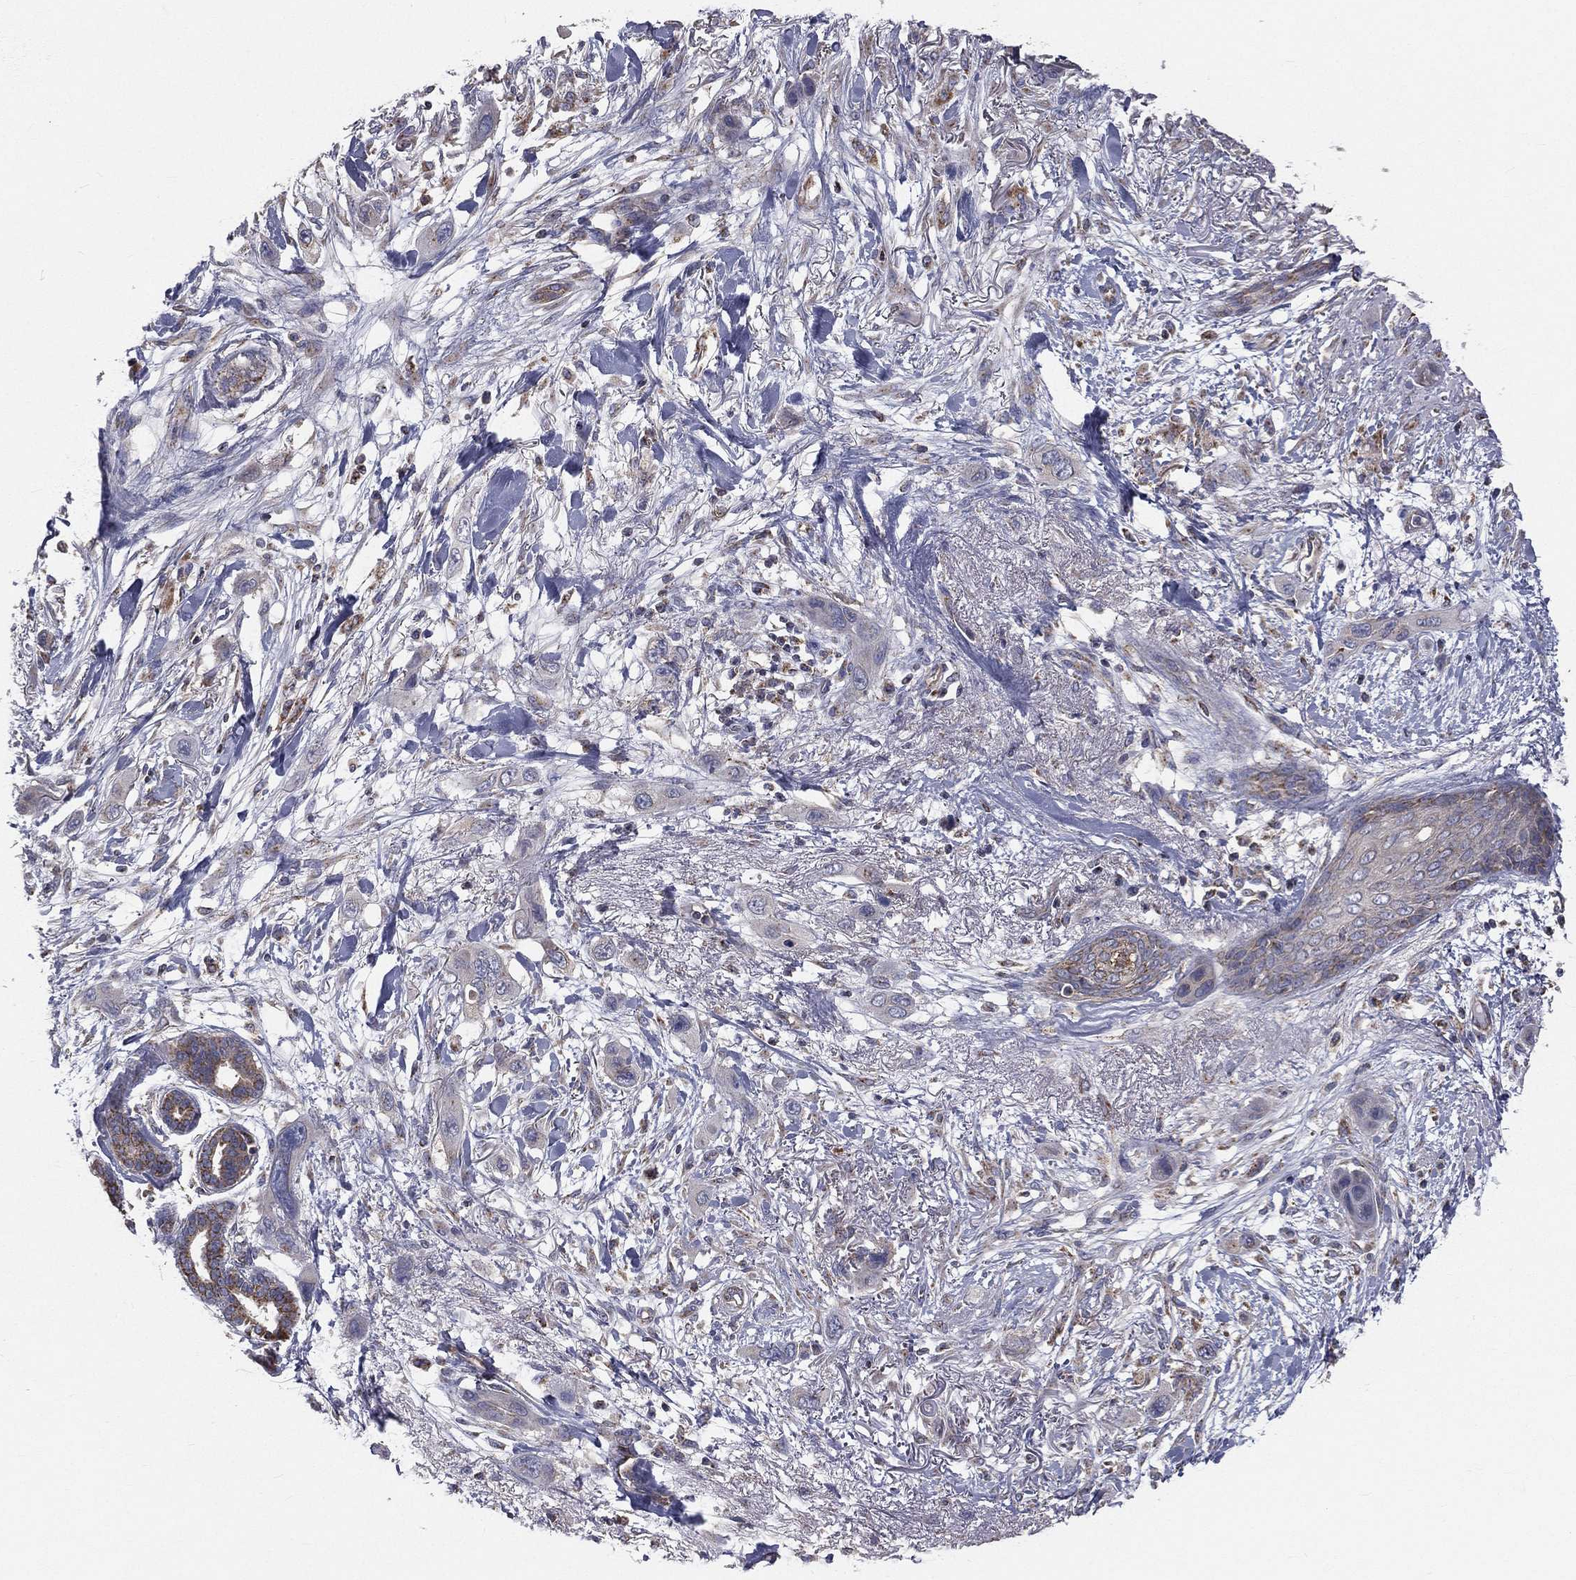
{"staining": {"intensity": "negative", "quantity": "none", "location": "none"}, "tissue": "skin cancer", "cell_type": "Tumor cells", "image_type": "cancer", "snomed": [{"axis": "morphology", "description": "Squamous cell carcinoma, NOS"}, {"axis": "topography", "description": "Skin"}], "caption": "Photomicrograph shows no significant protein staining in tumor cells of skin cancer.", "gene": "HADH", "patient": {"sex": "male", "age": 79}}